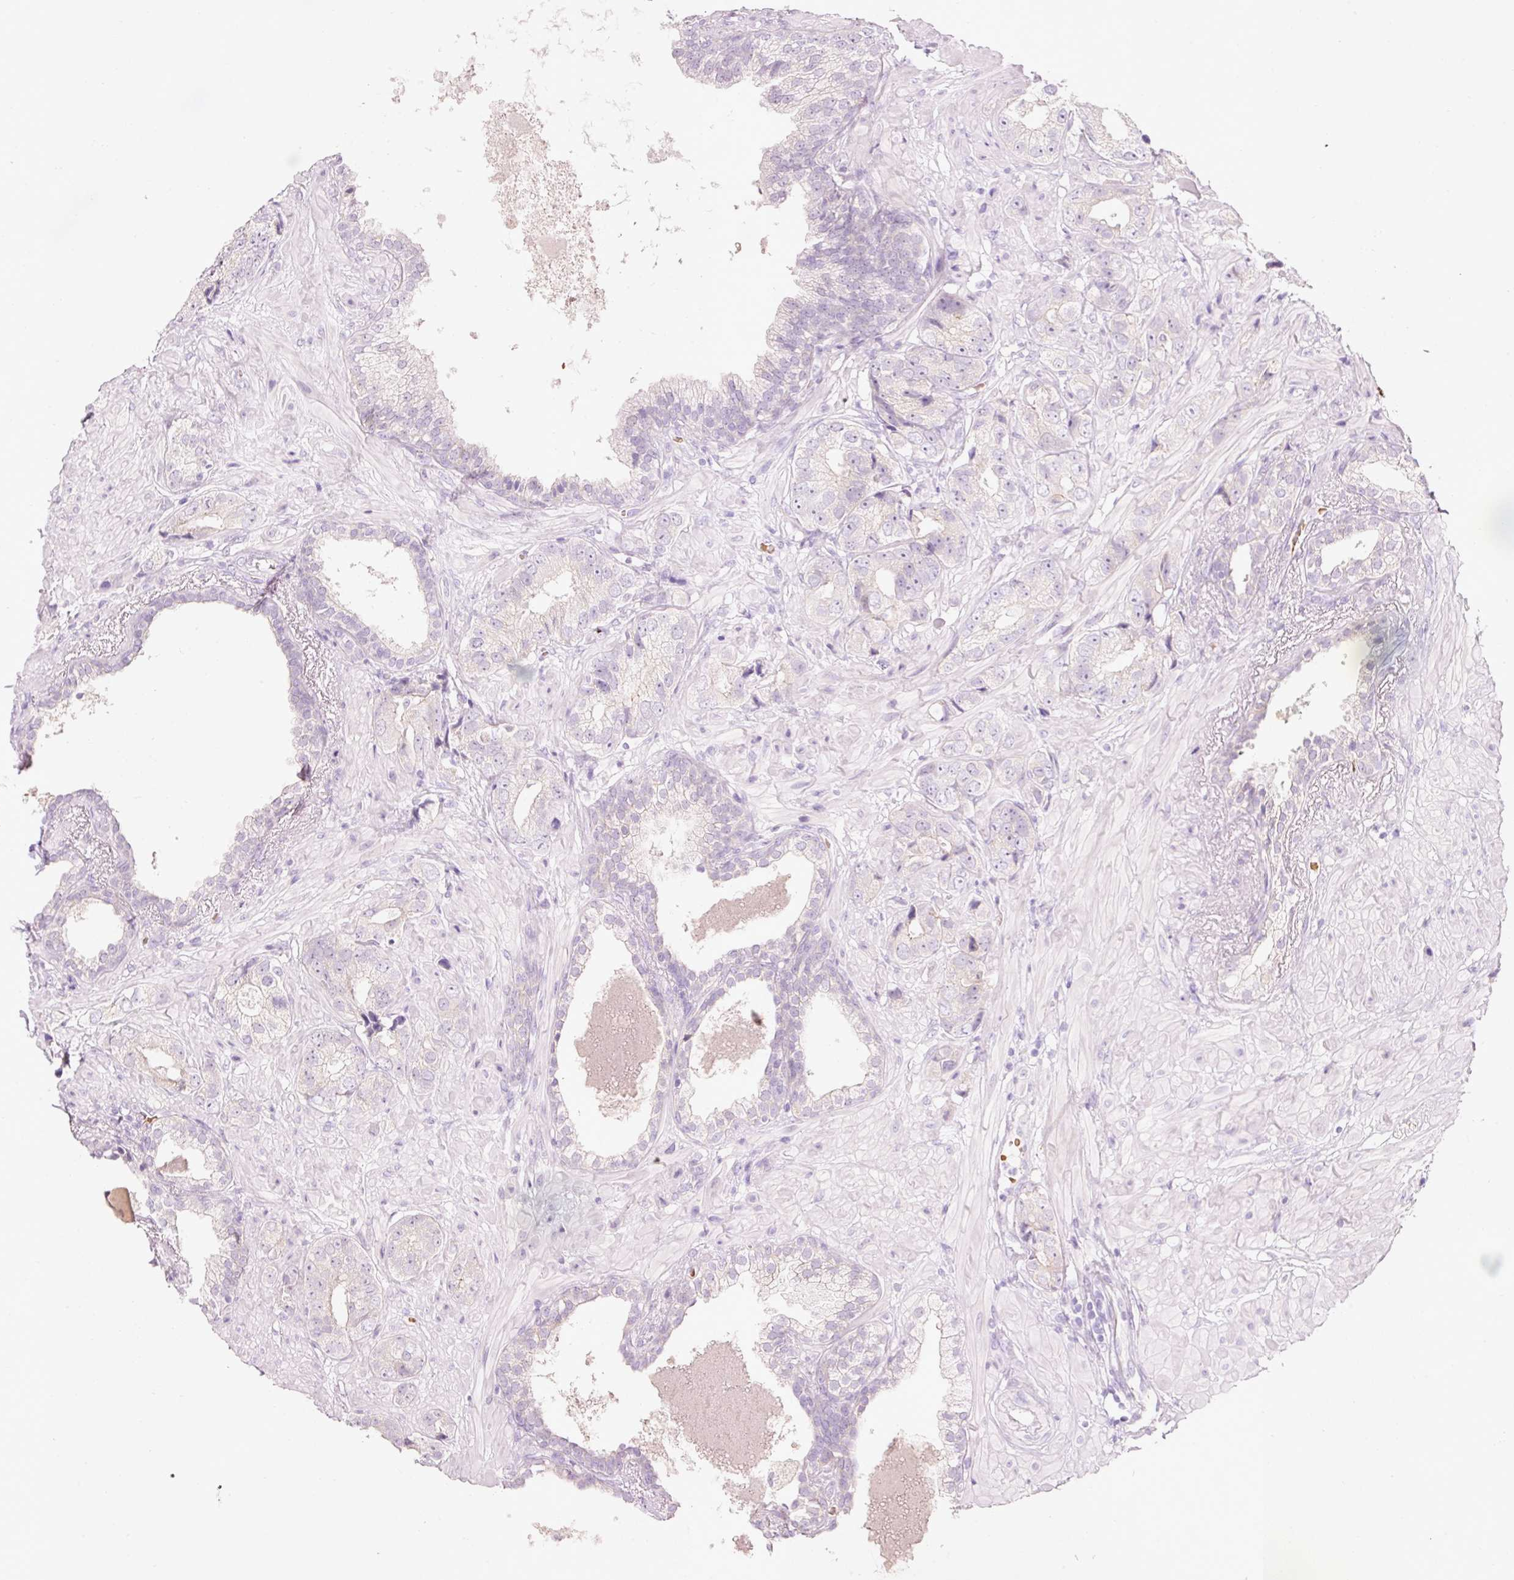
{"staining": {"intensity": "negative", "quantity": "none", "location": "none"}, "tissue": "prostate cancer", "cell_type": "Tumor cells", "image_type": "cancer", "snomed": [{"axis": "morphology", "description": "Adenocarcinoma, High grade"}, {"axis": "topography", "description": "Prostate"}], "caption": "Immunohistochemical staining of human prostate adenocarcinoma (high-grade) demonstrates no significant staining in tumor cells. (DAB (3,3'-diaminobenzidine) IHC with hematoxylin counter stain).", "gene": "DHRS11", "patient": {"sex": "male", "age": 71}}